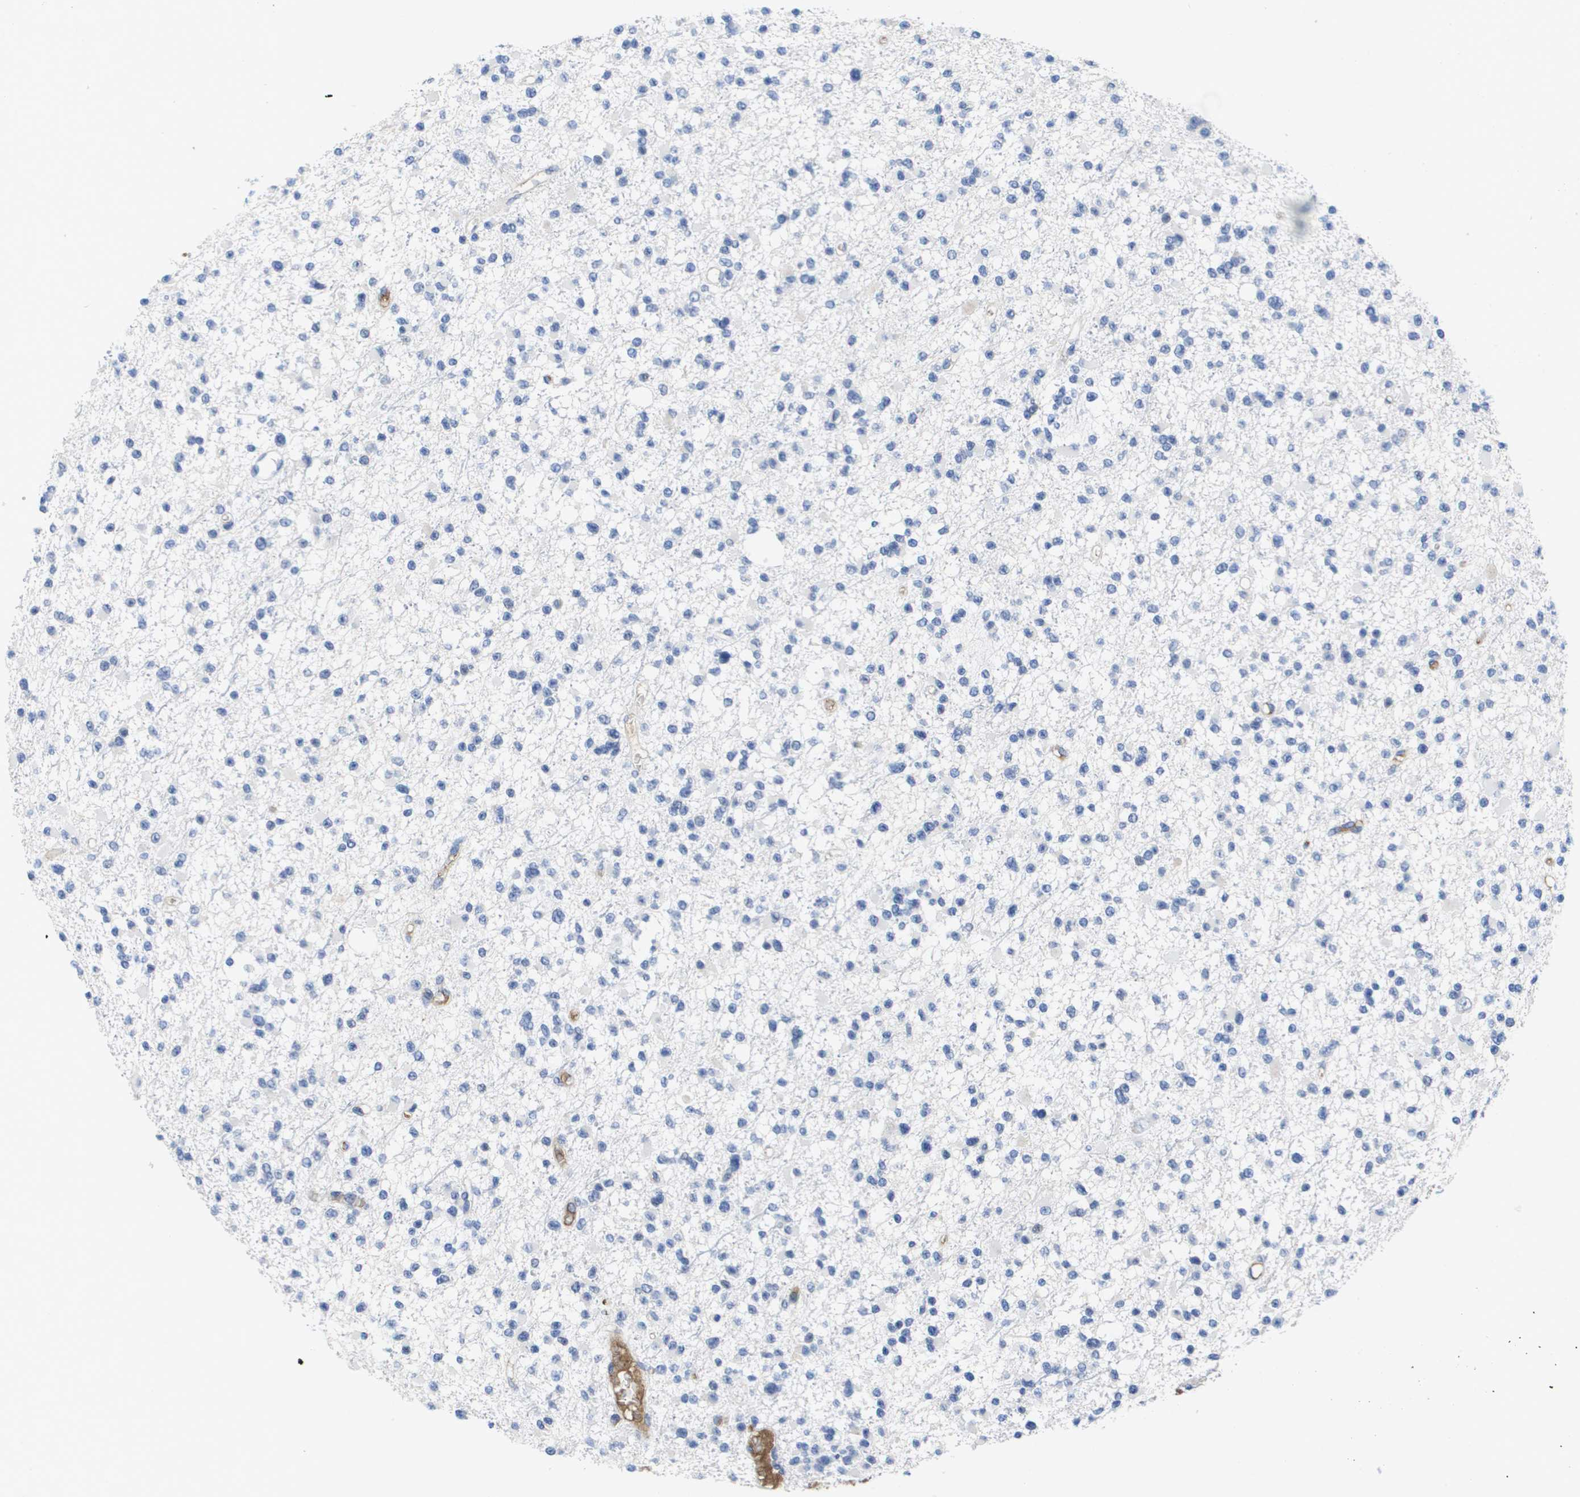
{"staining": {"intensity": "negative", "quantity": "none", "location": "none"}, "tissue": "glioma", "cell_type": "Tumor cells", "image_type": "cancer", "snomed": [{"axis": "morphology", "description": "Glioma, malignant, Low grade"}, {"axis": "topography", "description": "Brain"}], "caption": "Immunohistochemistry micrograph of neoplastic tissue: human glioma stained with DAB displays no significant protein positivity in tumor cells.", "gene": "SERPINC1", "patient": {"sex": "female", "age": 22}}